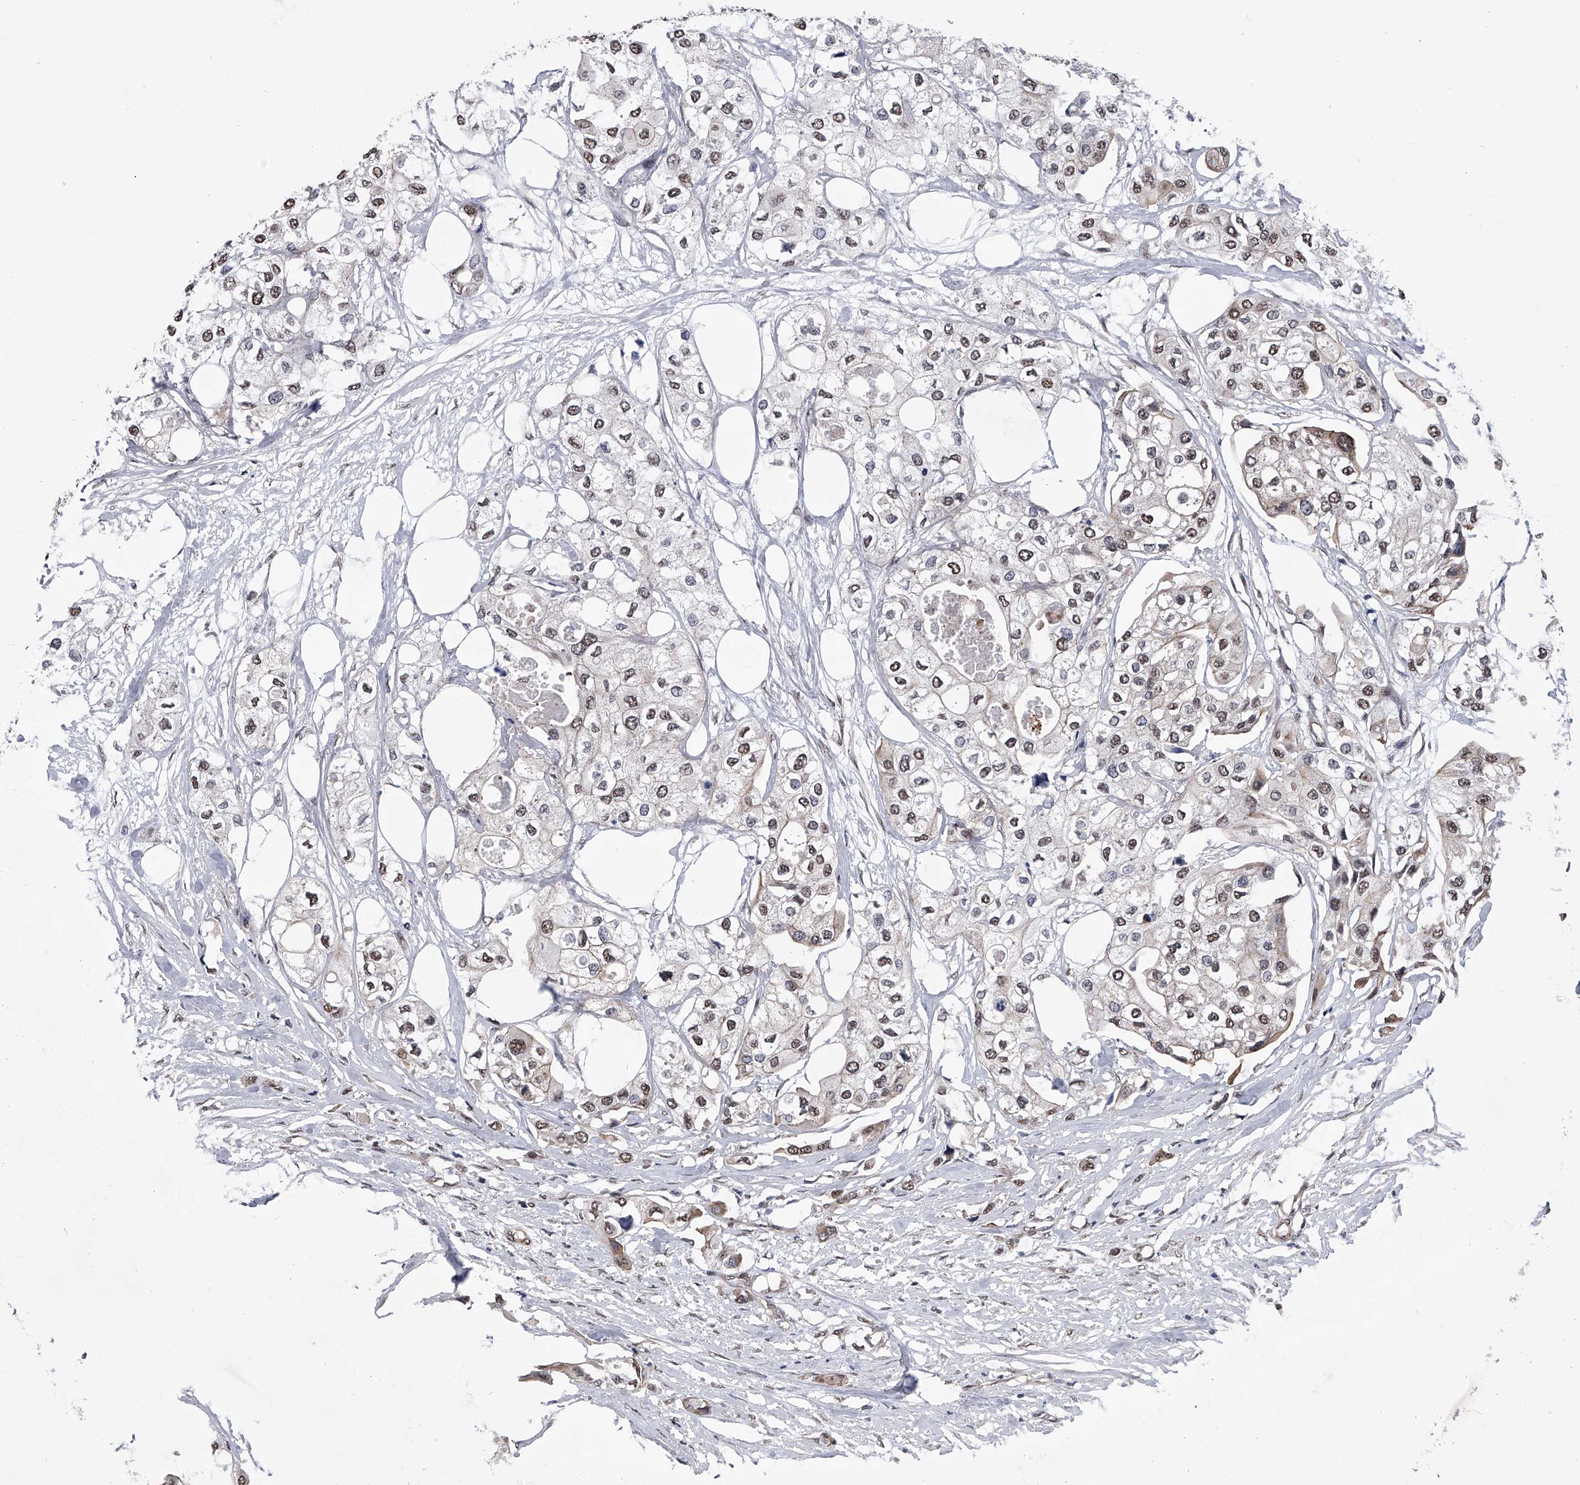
{"staining": {"intensity": "moderate", "quantity": ">75%", "location": "nuclear"}, "tissue": "urothelial cancer", "cell_type": "Tumor cells", "image_type": "cancer", "snomed": [{"axis": "morphology", "description": "Urothelial carcinoma, High grade"}, {"axis": "topography", "description": "Urinary bladder"}], "caption": "IHC (DAB (3,3'-diaminobenzidine)) staining of urothelial cancer demonstrates moderate nuclear protein positivity in approximately >75% of tumor cells.", "gene": "ZNF76", "patient": {"sex": "male", "age": 64}}